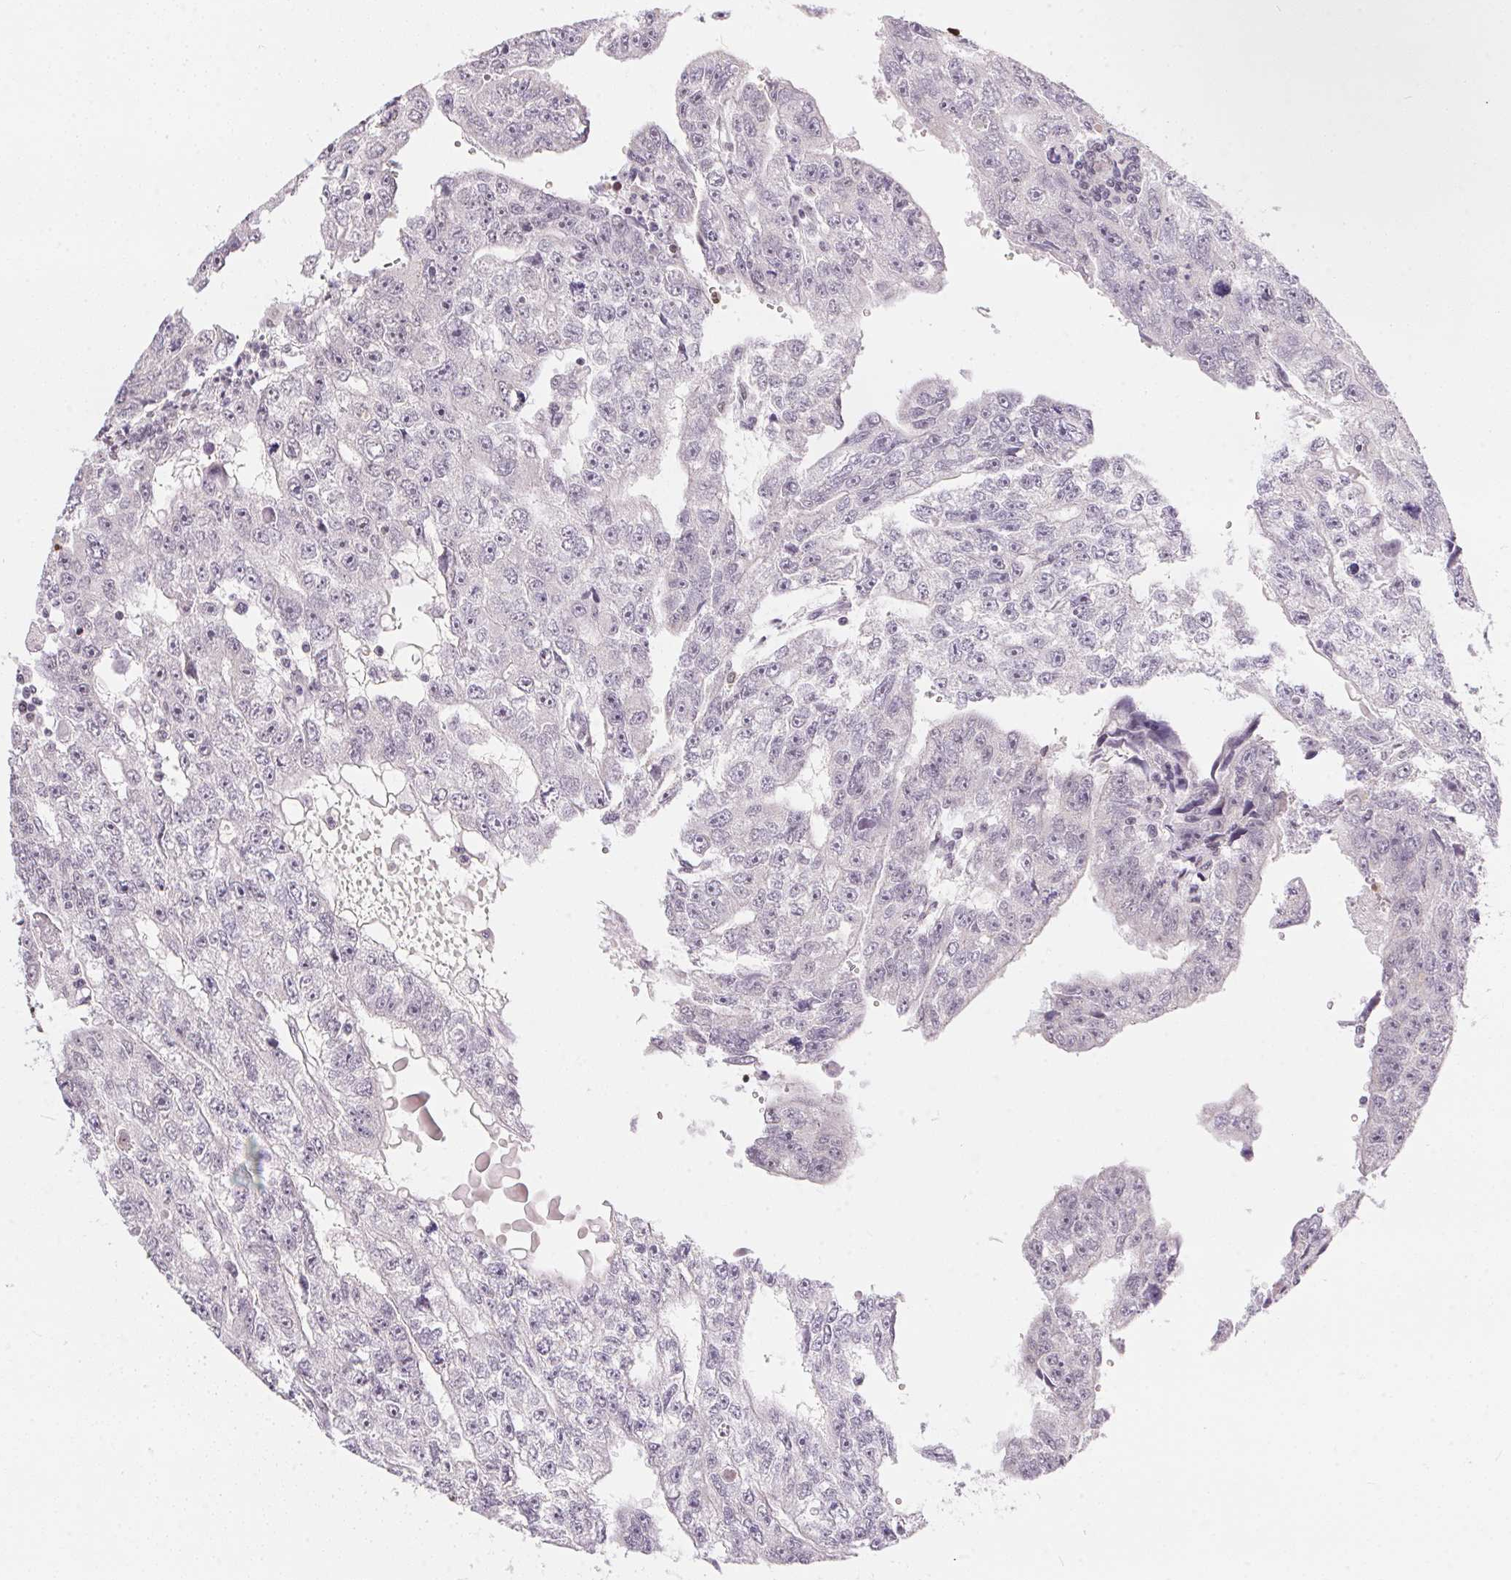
{"staining": {"intensity": "negative", "quantity": "none", "location": "none"}, "tissue": "testis cancer", "cell_type": "Tumor cells", "image_type": "cancer", "snomed": [{"axis": "morphology", "description": "Carcinoma, Embryonal, NOS"}, {"axis": "topography", "description": "Testis"}], "caption": "High magnification brightfield microscopy of testis embryonal carcinoma stained with DAB (brown) and counterstained with hematoxylin (blue): tumor cells show no significant expression.", "gene": "NFE2L1", "patient": {"sex": "male", "age": 20}}